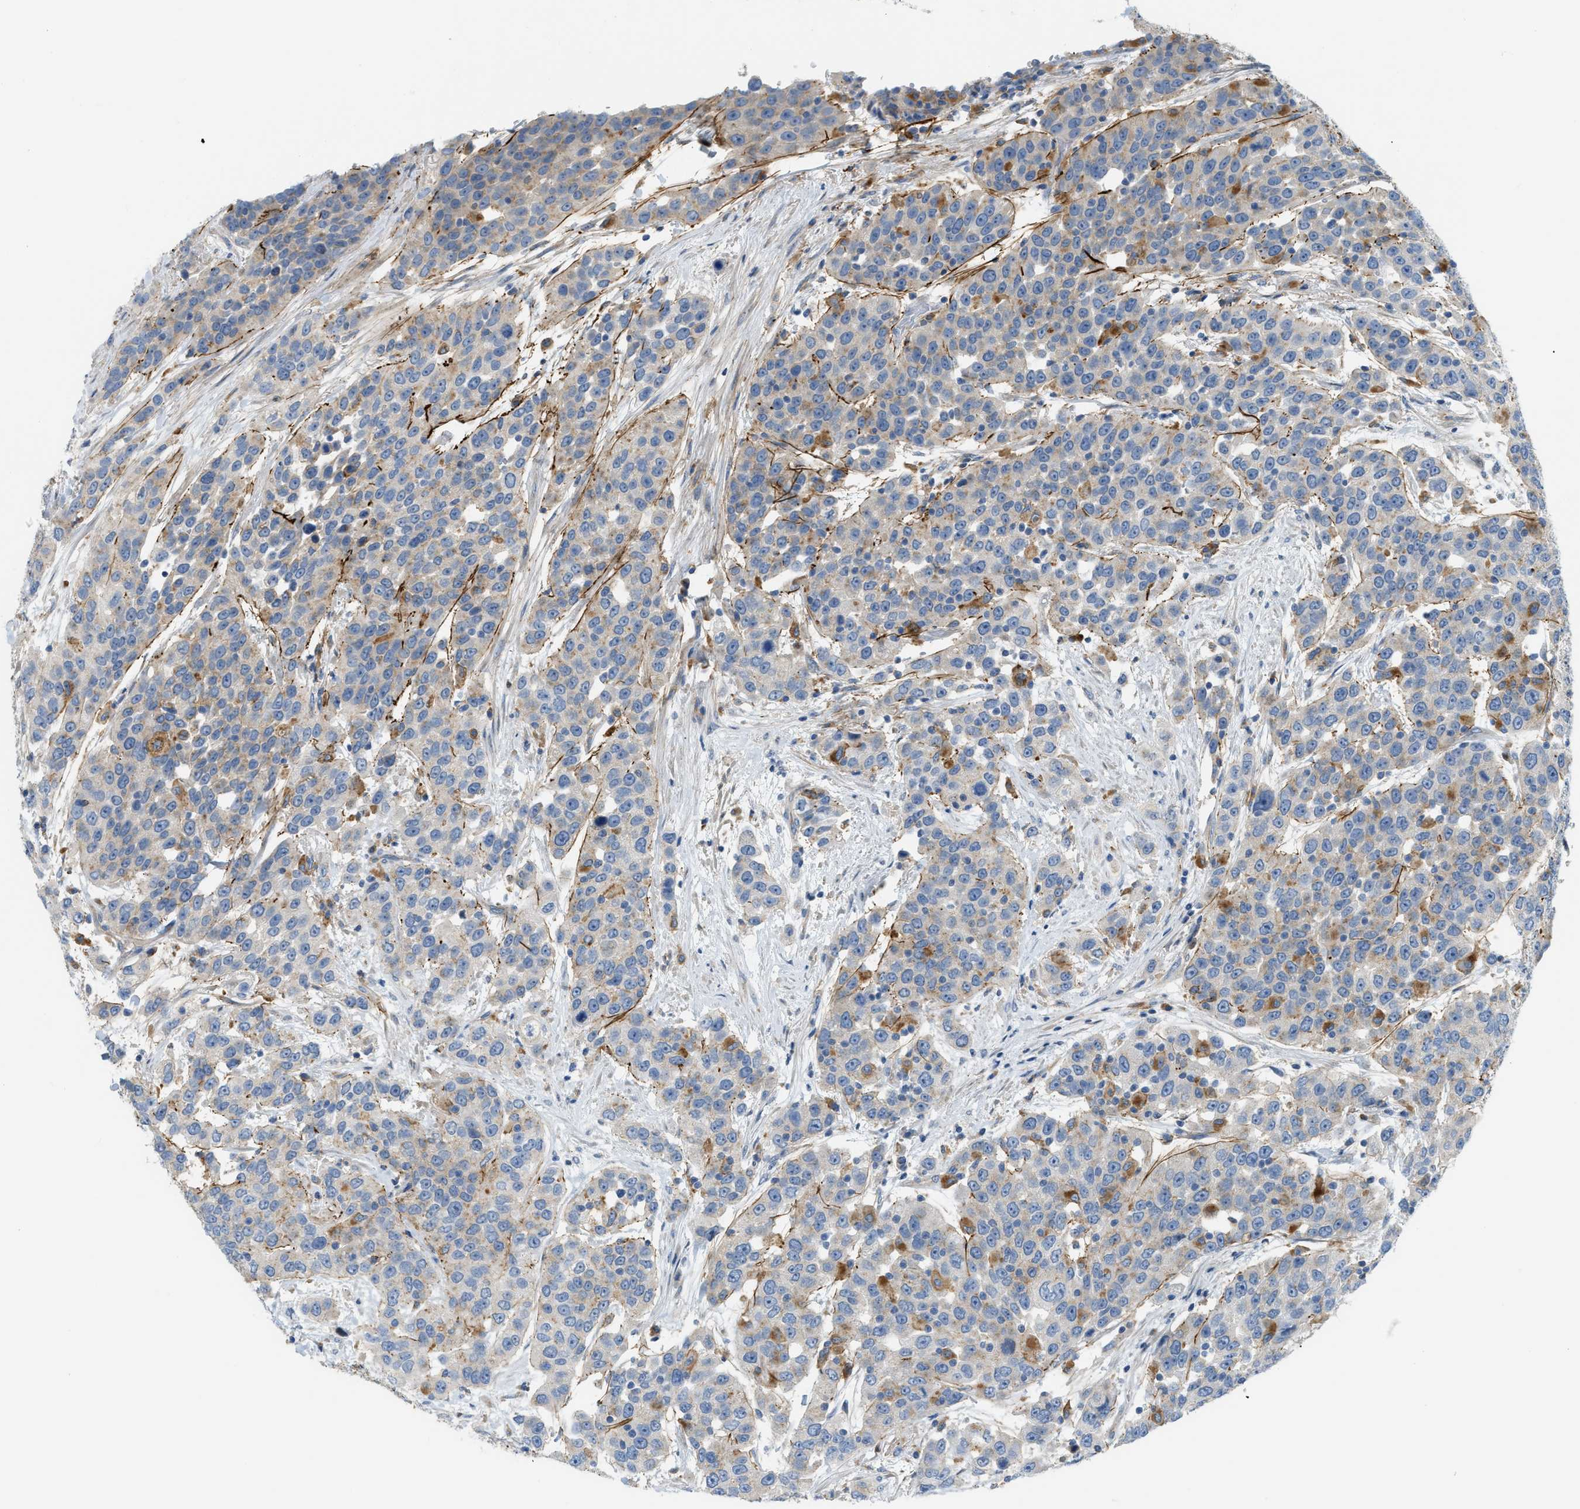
{"staining": {"intensity": "moderate", "quantity": "<25%", "location": "cytoplasmic/membranous"}, "tissue": "urothelial cancer", "cell_type": "Tumor cells", "image_type": "cancer", "snomed": [{"axis": "morphology", "description": "Urothelial carcinoma, High grade"}, {"axis": "topography", "description": "Urinary bladder"}], "caption": "Human urothelial cancer stained for a protein (brown) shows moderate cytoplasmic/membranous positive positivity in approximately <25% of tumor cells.", "gene": "LMBRD1", "patient": {"sex": "female", "age": 80}}